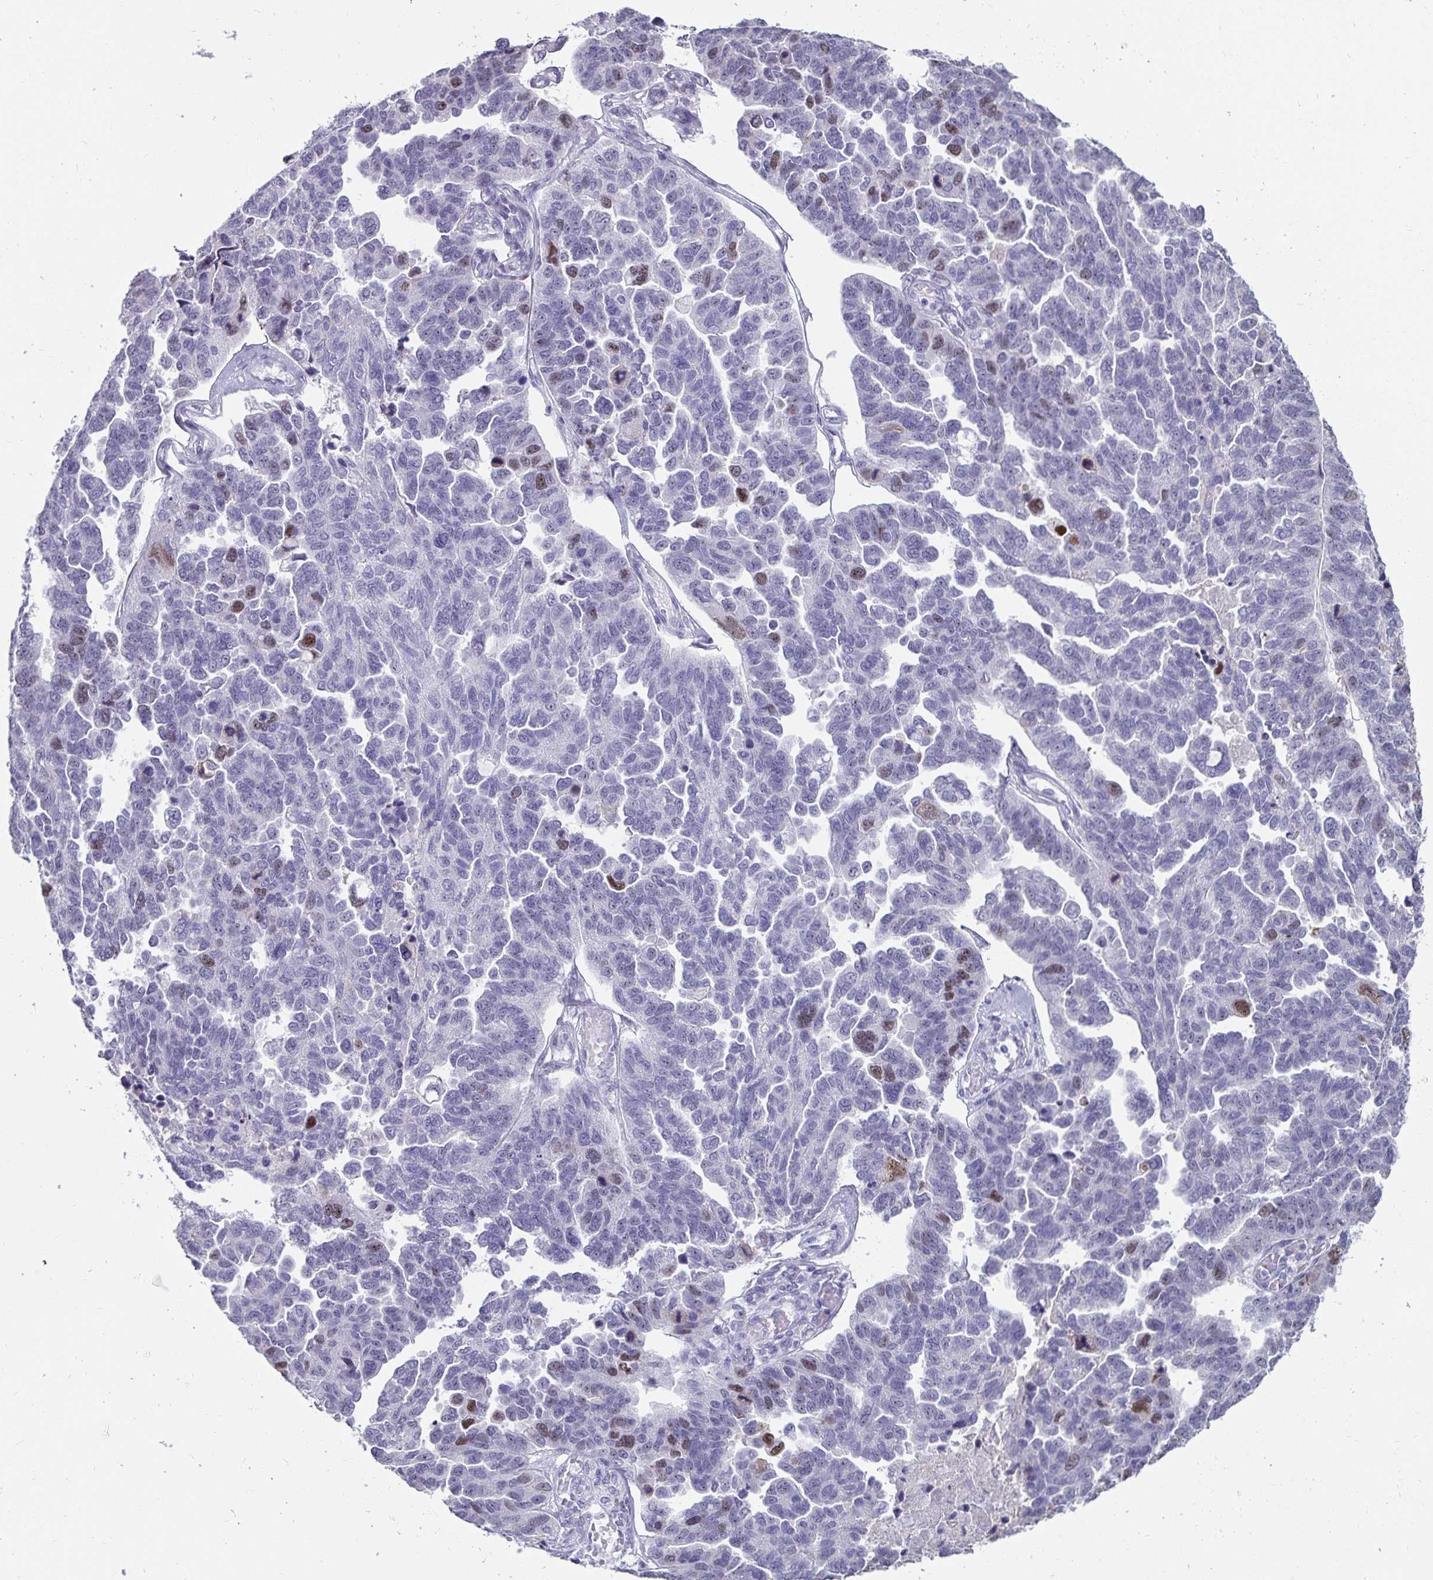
{"staining": {"intensity": "moderate", "quantity": "<25%", "location": "nuclear"}, "tissue": "ovarian cancer", "cell_type": "Tumor cells", "image_type": "cancer", "snomed": [{"axis": "morphology", "description": "Cystadenocarcinoma, serous, NOS"}, {"axis": "topography", "description": "Ovary"}], "caption": "Approximately <25% of tumor cells in human ovarian serous cystadenocarcinoma show moderate nuclear protein staining as visualized by brown immunohistochemical staining.", "gene": "ANLN", "patient": {"sex": "female", "age": 64}}